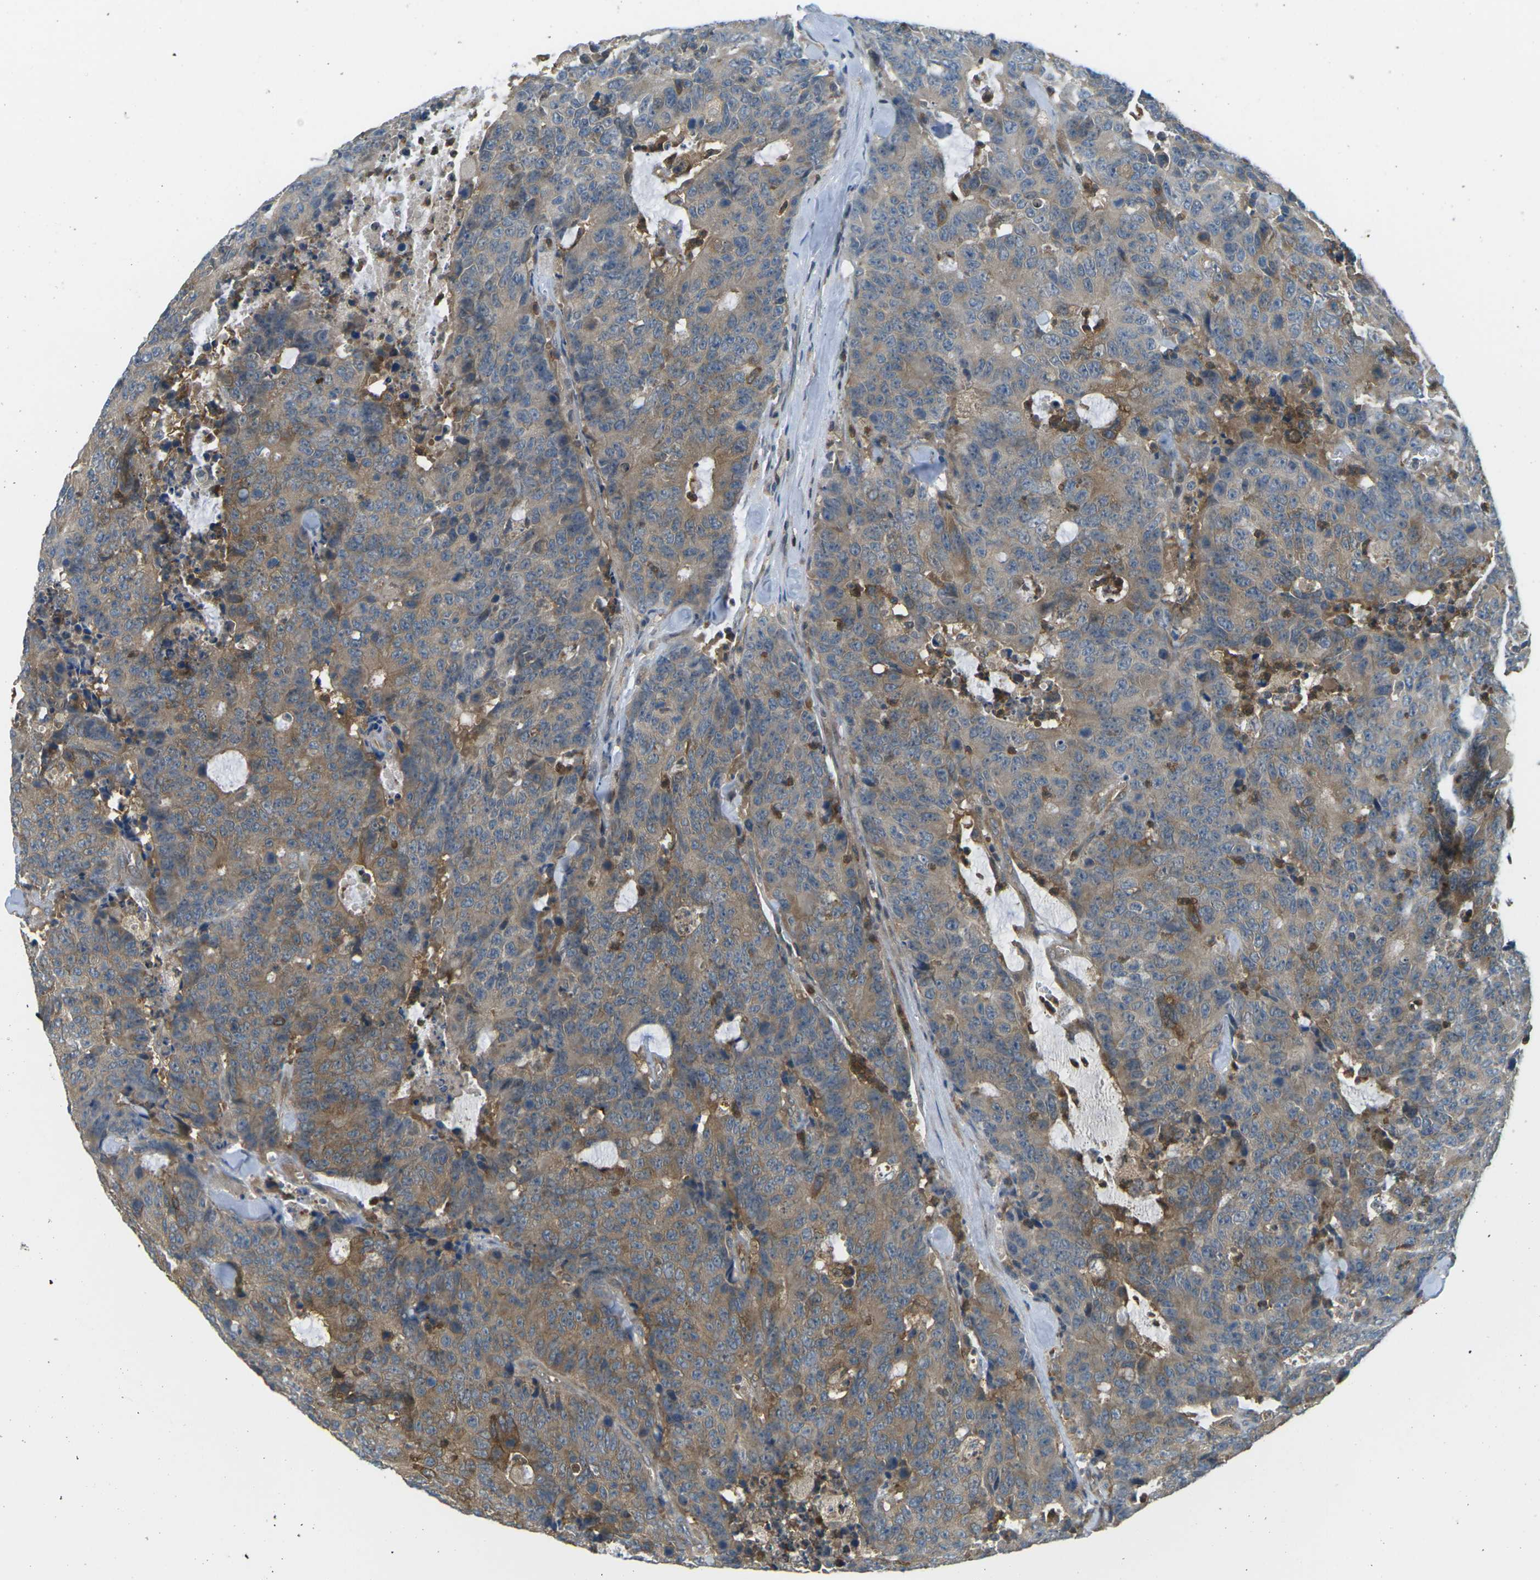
{"staining": {"intensity": "moderate", "quantity": ">75%", "location": "cytoplasmic/membranous"}, "tissue": "colorectal cancer", "cell_type": "Tumor cells", "image_type": "cancer", "snomed": [{"axis": "morphology", "description": "Adenocarcinoma, NOS"}, {"axis": "topography", "description": "Colon"}], "caption": "Protein expression analysis of colorectal cancer (adenocarcinoma) displays moderate cytoplasmic/membranous positivity in approximately >75% of tumor cells.", "gene": "PIEZO2", "patient": {"sex": "female", "age": 86}}